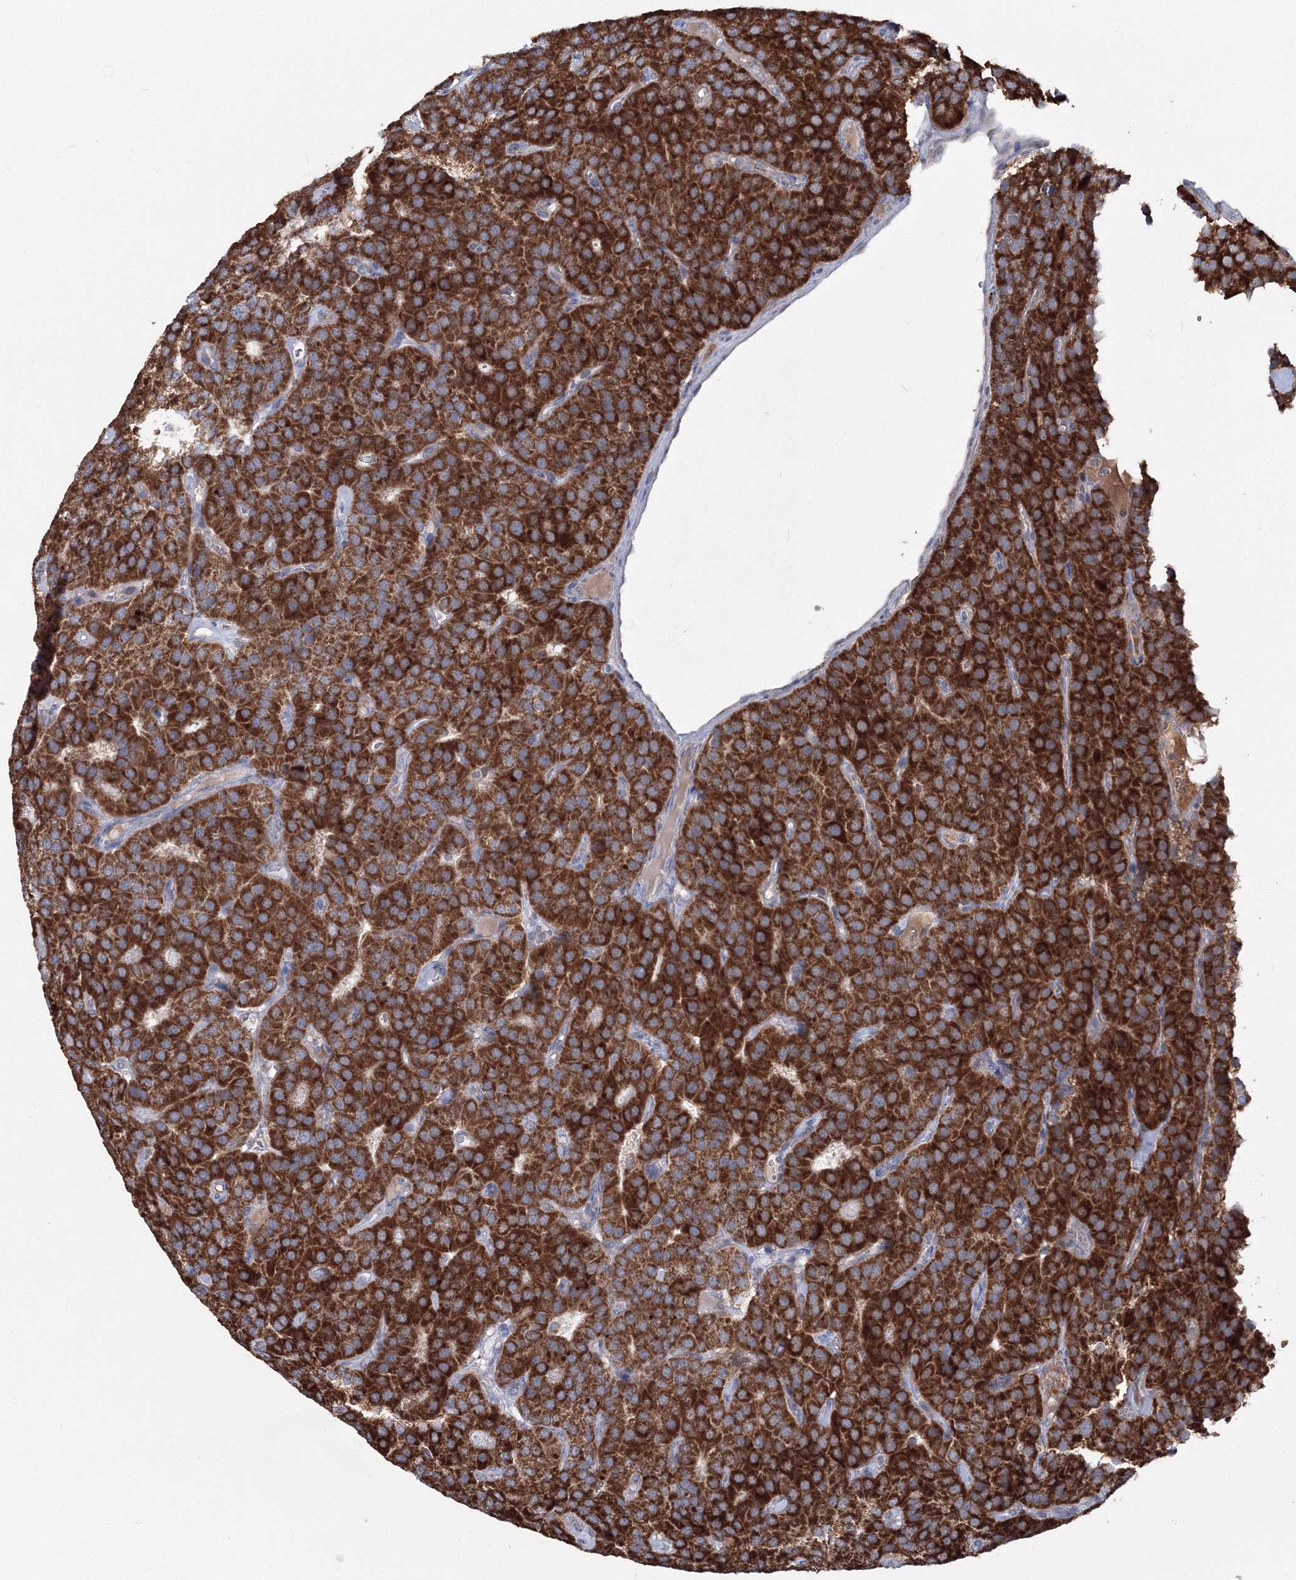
{"staining": {"intensity": "strong", "quantity": ">75%", "location": "cytoplasmic/membranous"}, "tissue": "parathyroid gland", "cell_type": "Glandular cells", "image_type": "normal", "snomed": [{"axis": "morphology", "description": "Normal tissue, NOS"}, {"axis": "morphology", "description": "Adenoma, NOS"}, {"axis": "topography", "description": "Parathyroid gland"}], "caption": "Strong cytoplasmic/membranous expression is seen in about >75% of glandular cells in normal parathyroid gland. (IHC, brightfield microscopy, high magnification).", "gene": "PEX13", "patient": {"sex": "female", "age": 86}}